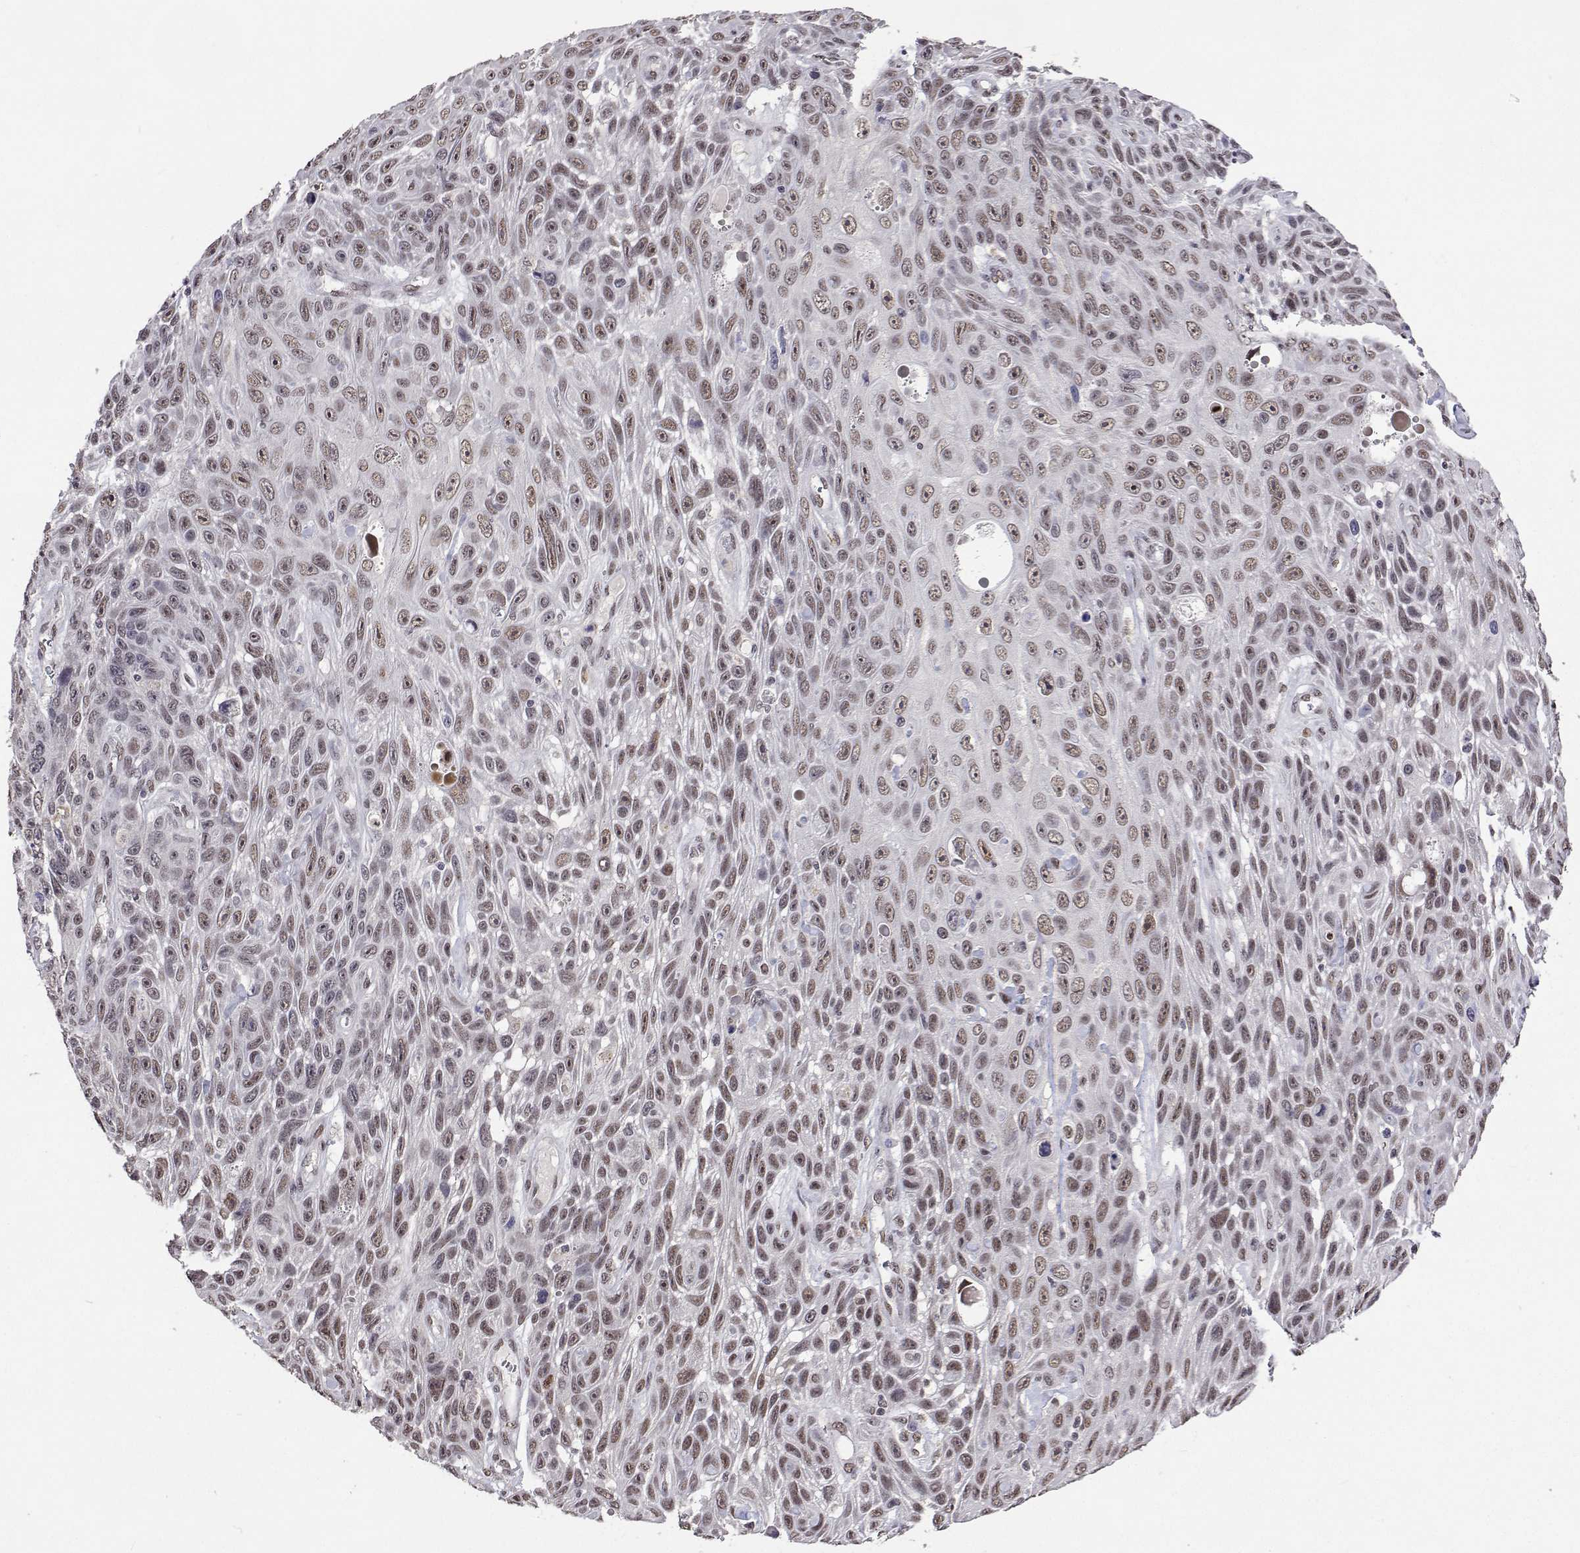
{"staining": {"intensity": "moderate", "quantity": ">75%", "location": "nuclear"}, "tissue": "skin cancer", "cell_type": "Tumor cells", "image_type": "cancer", "snomed": [{"axis": "morphology", "description": "Squamous cell carcinoma, NOS"}, {"axis": "topography", "description": "Skin"}], "caption": "Protein expression analysis of human skin squamous cell carcinoma reveals moderate nuclear positivity in about >75% of tumor cells.", "gene": "HNRNPA0", "patient": {"sex": "male", "age": 82}}